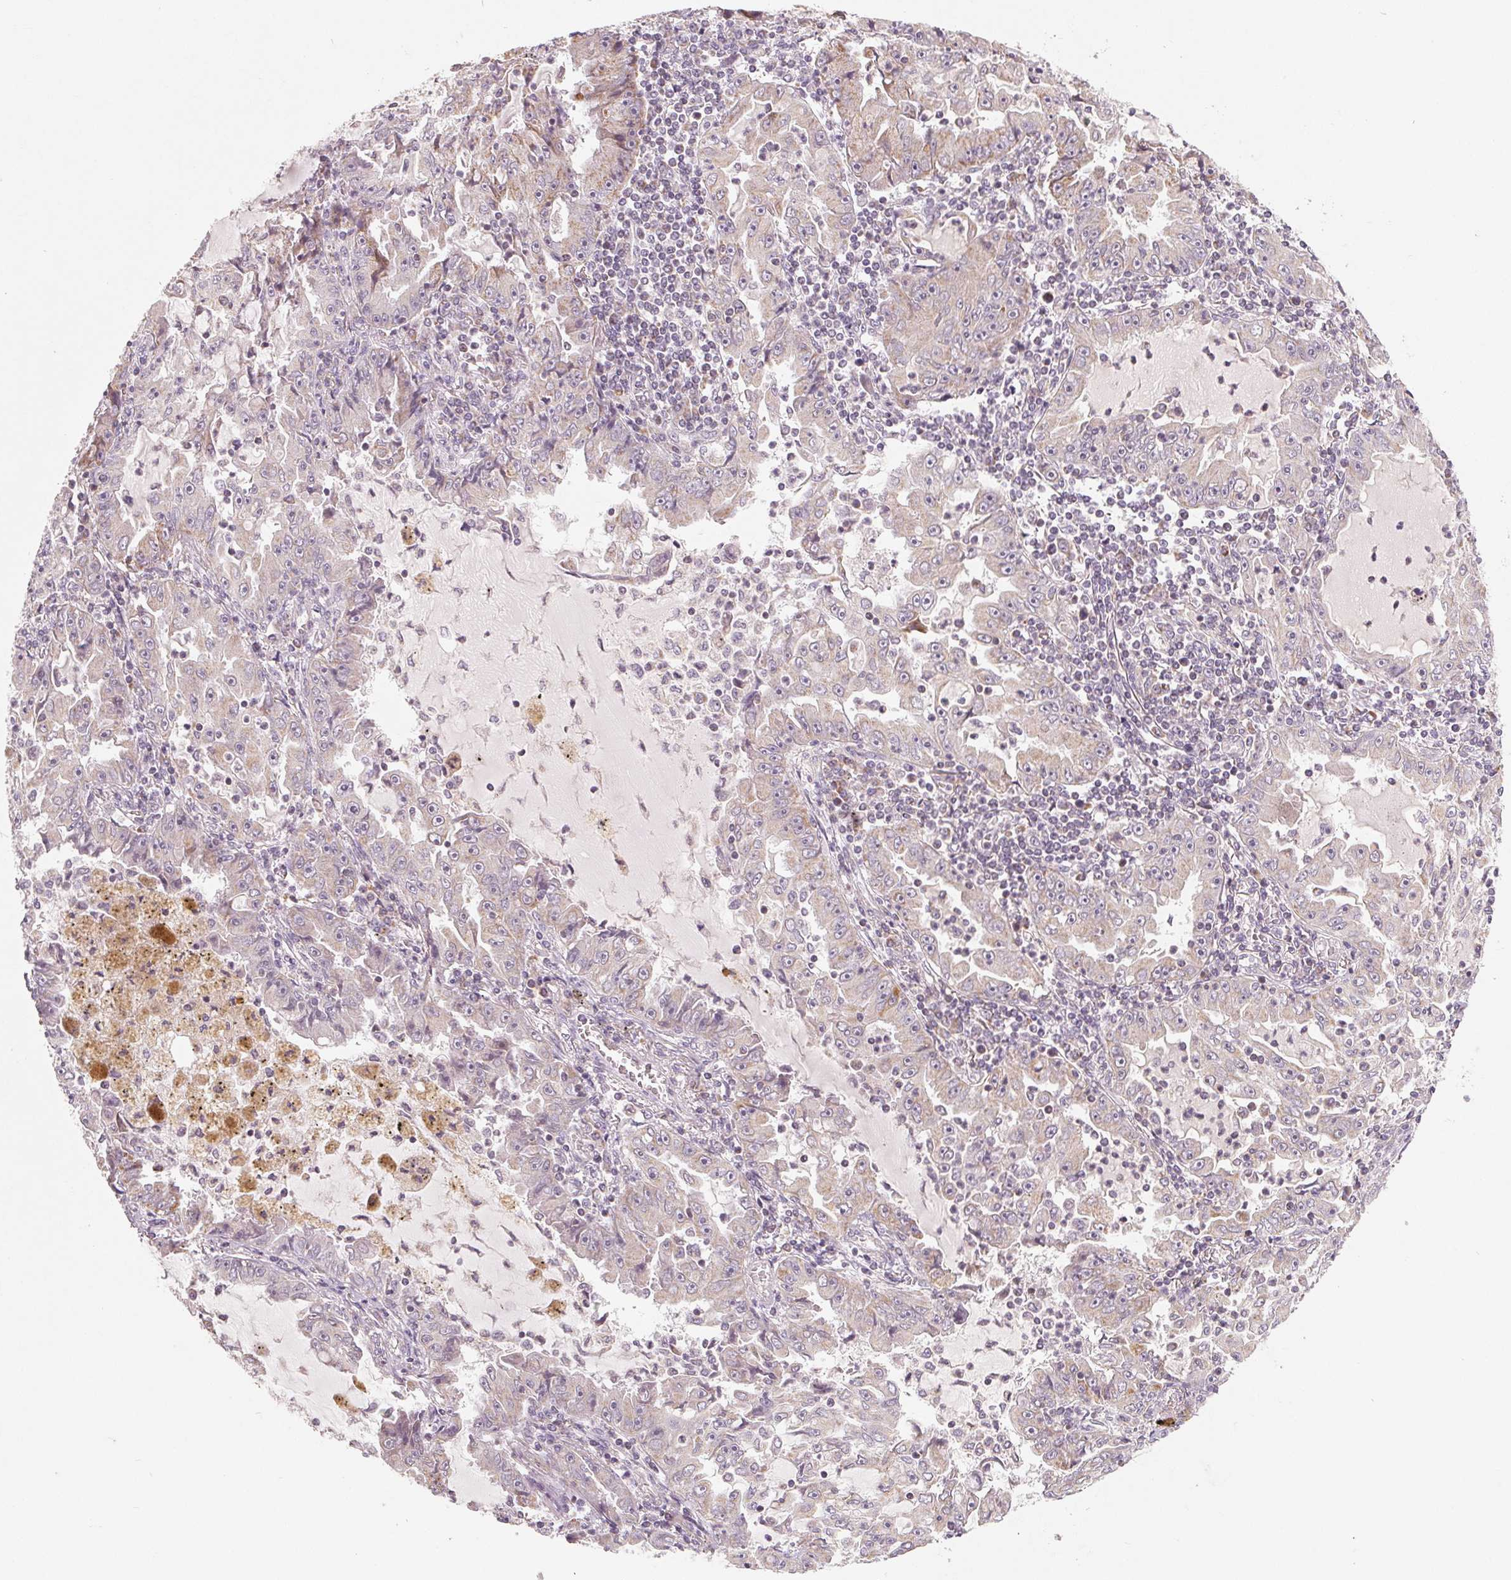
{"staining": {"intensity": "weak", "quantity": "25%-75%", "location": "cytoplasmic/membranous"}, "tissue": "lung cancer", "cell_type": "Tumor cells", "image_type": "cancer", "snomed": [{"axis": "morphology", "description": "Adenocarcinoma, NOS"}, {"axis": "topography", "description": "Lung"}], "caption": "A histopathology image of human lung cancer (adenocarcinoma) stained for a protein demonstrates weak cytoplasmic/membranous brown staining in tumor cells.", "gene": "GHITM", "patient": {"sex": "female", "age": 52}}